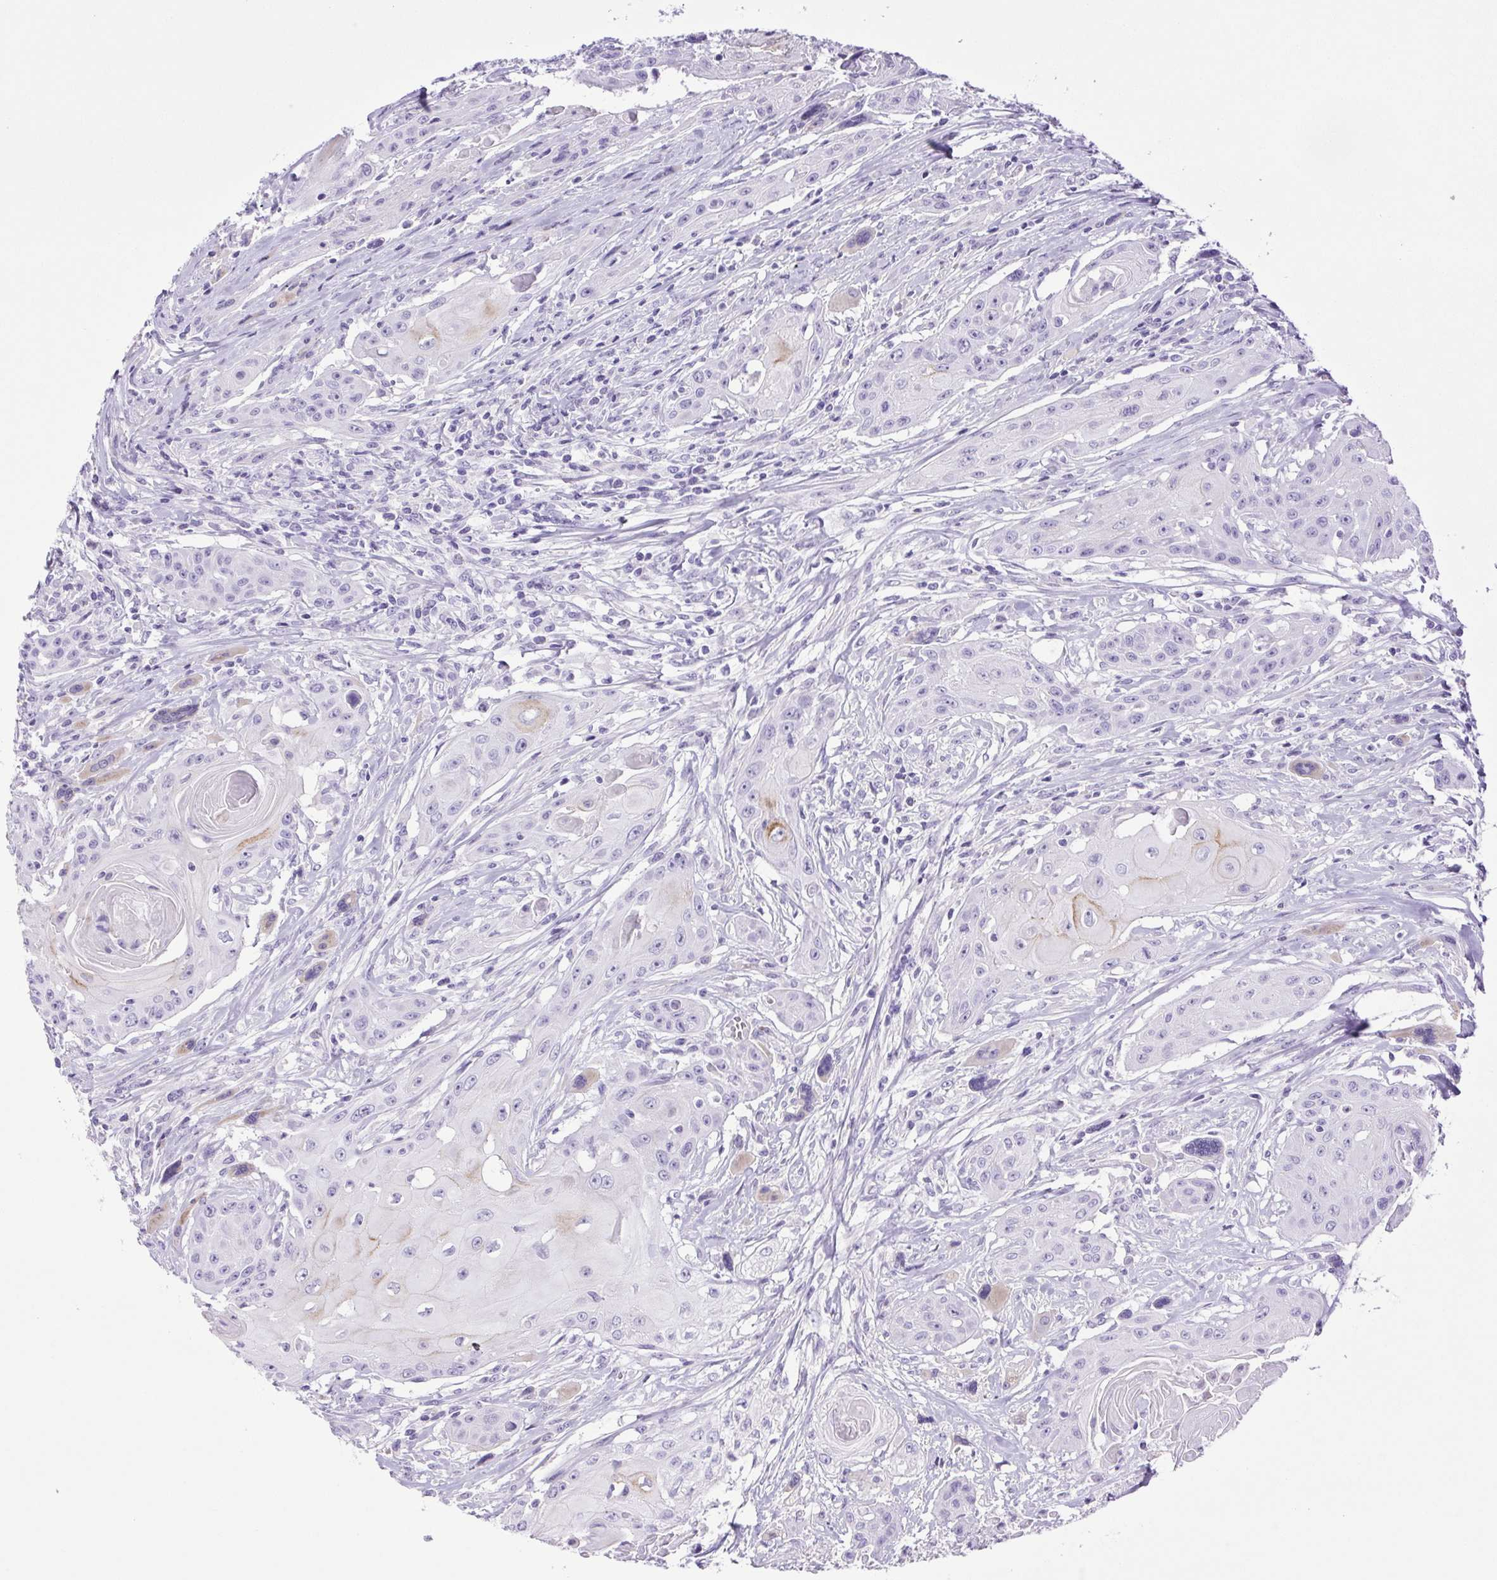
{"staining": {"intensity": "weak", "quantity": "<25%", "location": "cytoplasmic/membranous"}, "tissue": "head and neck cancer", "cell_type": "Tumor cells", "image_type": "cancer", "snomed": [{"axis": "morphology", "description": "Squamous cell carcinoma, NOS"}, {"axis": "topography", "description": "Oral tissue"}, {"axis": "topography", "description": "Head-Neck"}, {"axis": "topography", "description": "Neck, NOS"}], "caption": "Immunohistochemistry (IHC) micrograph of neoplastic tissue: head and neck squamous cell carcinoma stained with DAB shows no significant protein staining in tumor cells.", "gene": "CDSN", "patient": {"sex": "female", "age": 55}}